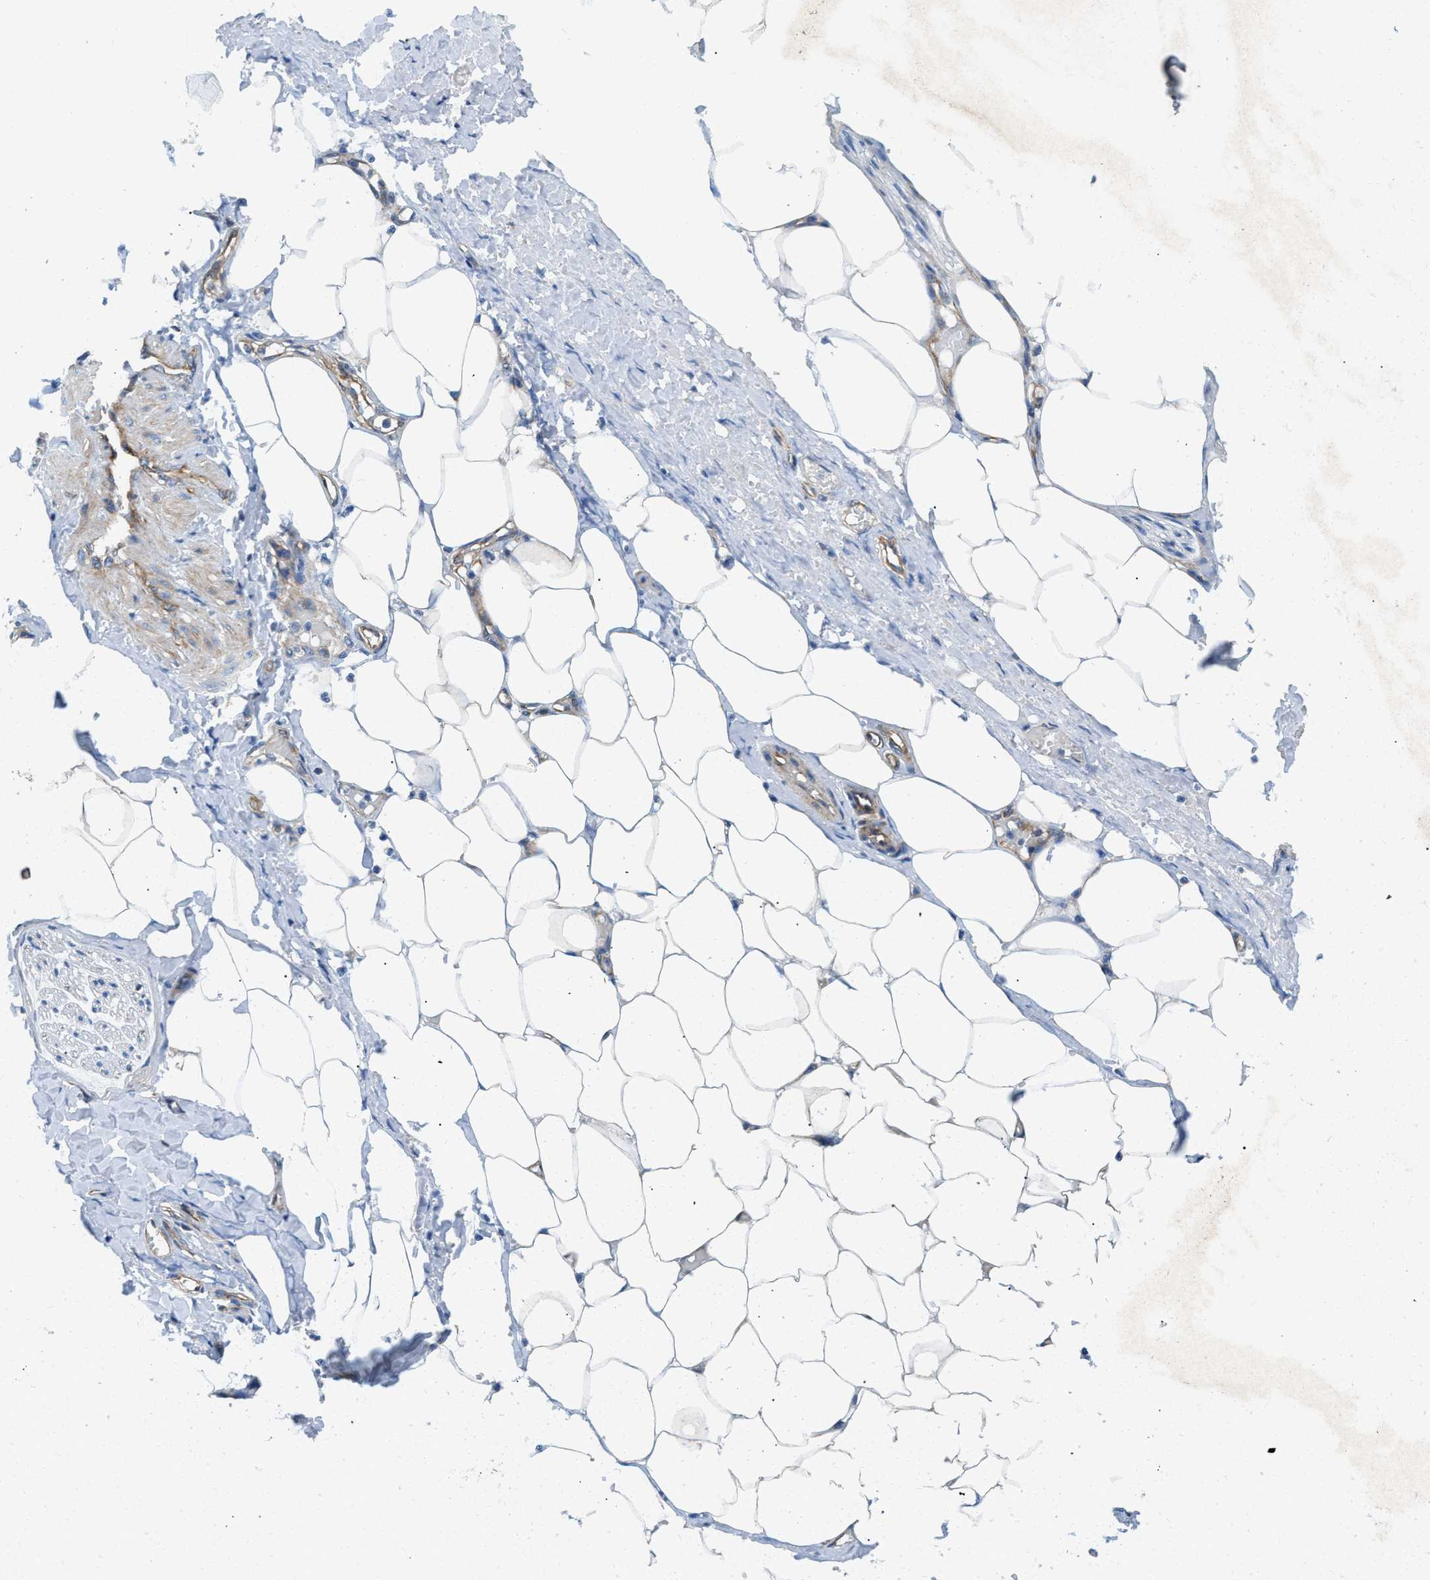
{"staining": {"intensity": "moderate", "quantity": "25%-75%", "location": "cytoplasmic/membranous"}, "tissue": "adipose tissue", "cell_type": "Adipocytes", "image_type": "normal", "snomed": [{"axis": "morphology", "description": "Normal tissue, NOS"}, {"axis": "topography", "description": "Soft tissue"}, {"axis": "topography", "description": "Vascular tissue"}], "caption": "Human adipose tissue stained with a protein marker exhibits moderate staining in adipocytes.", "gene": "STK33", "patient": {"sex": "female", "age": 35}}